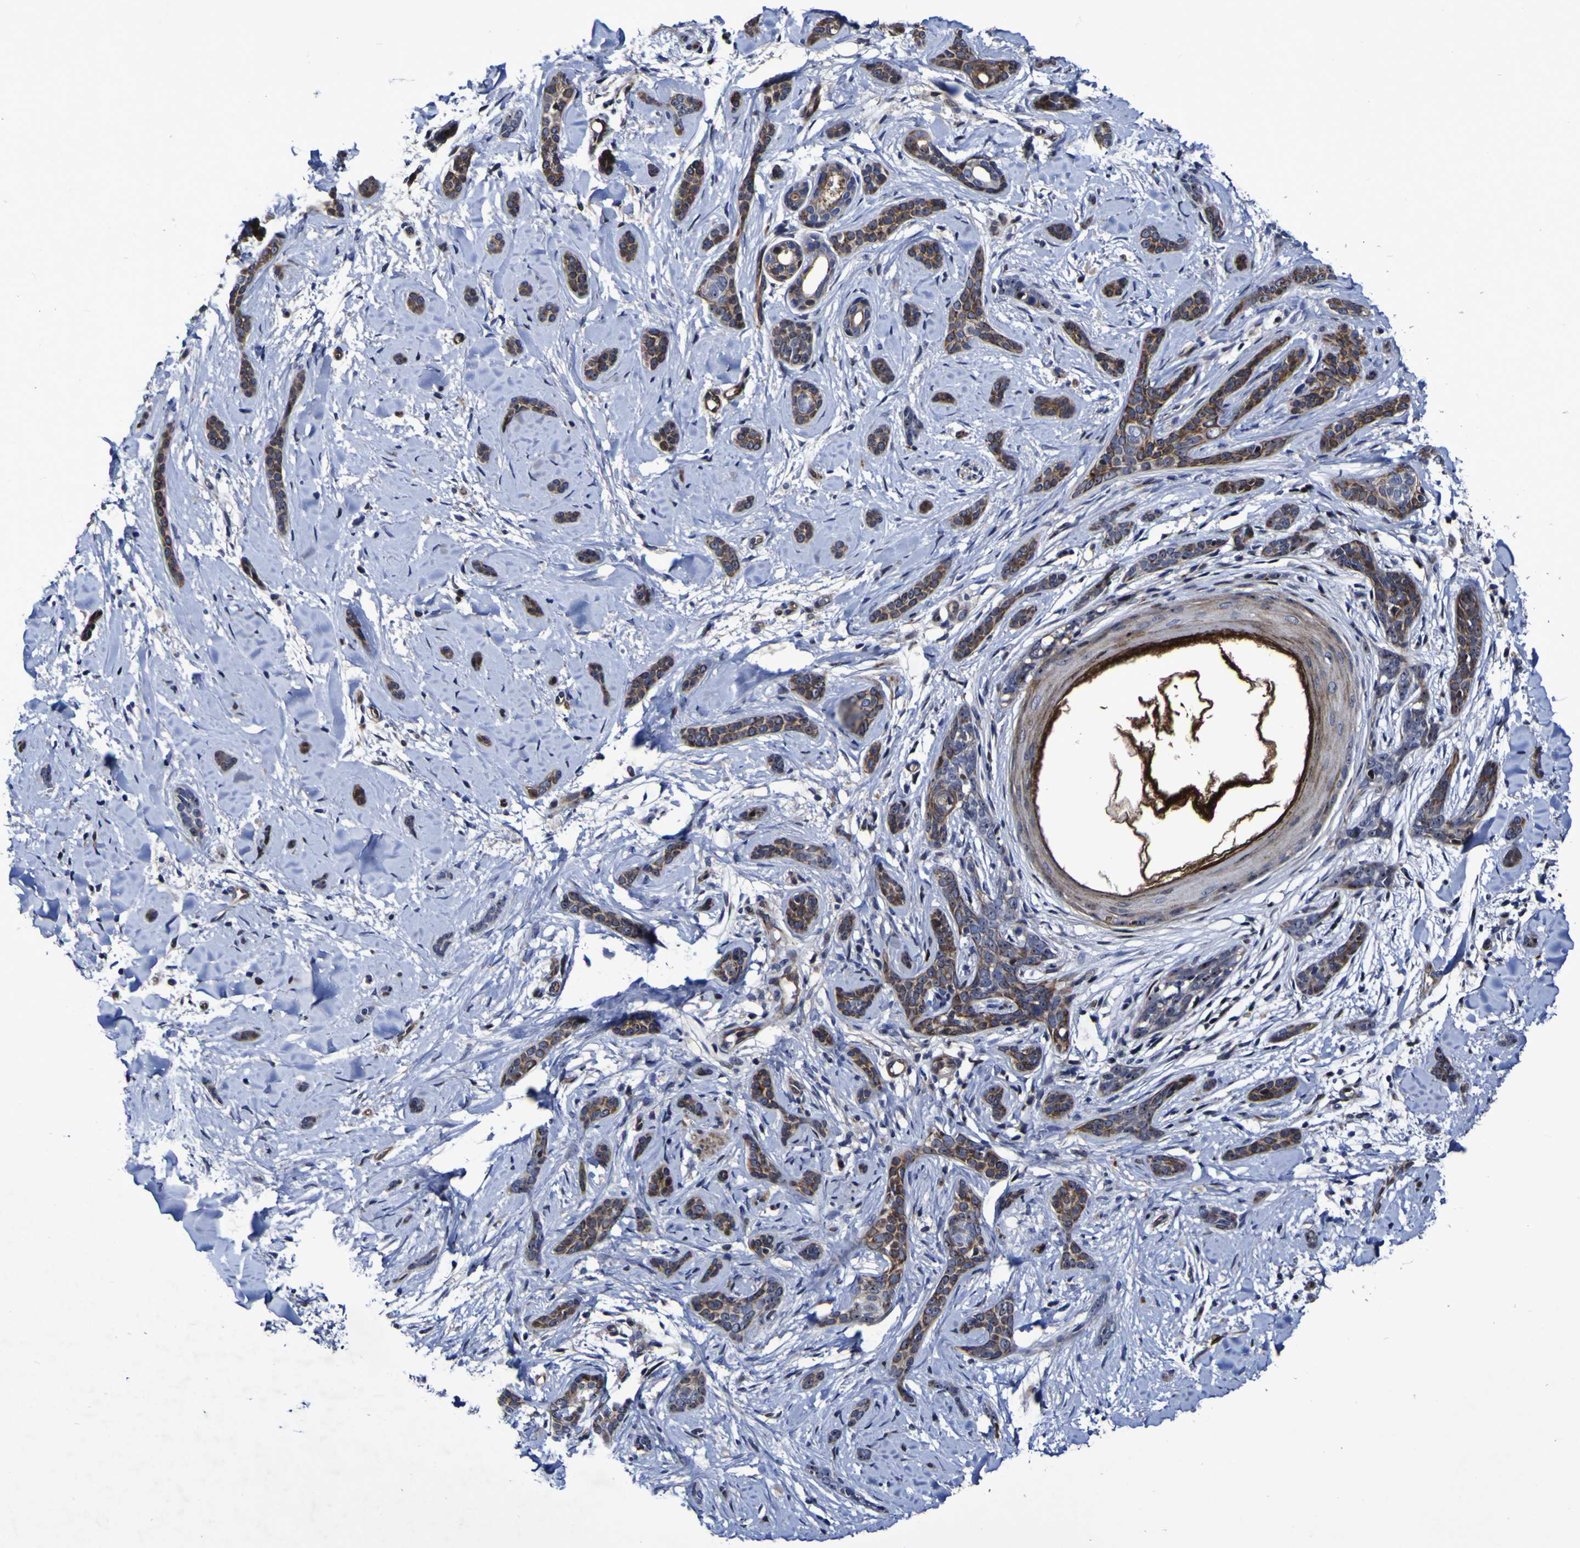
{"staining": {"intensity": "strong", "quantity": ">75%", "location": "cytoplasmic/membranous"}, "tissue": "skin cancer", "cell_type": "Tumor cells", "image_type": "cancer", "snomed": [{"axis": "morphology", "description": "Basal cell carcinoma"}, {"axis": "morphology", "description": "Adnexal tumor, benign"}, {"axis": "topography", "description": "Skin"}], "caption": "This histopathology image displays skin cancer stained with immunohistochemistry (IHC) to label a protein in brown. The cytoplasmic/membranous of tumor cells show strong positivity for the protein. Nuclei are counter-stained blue.", "gene": "MGLL", "patient": {"sex": "female", "age": 42}}